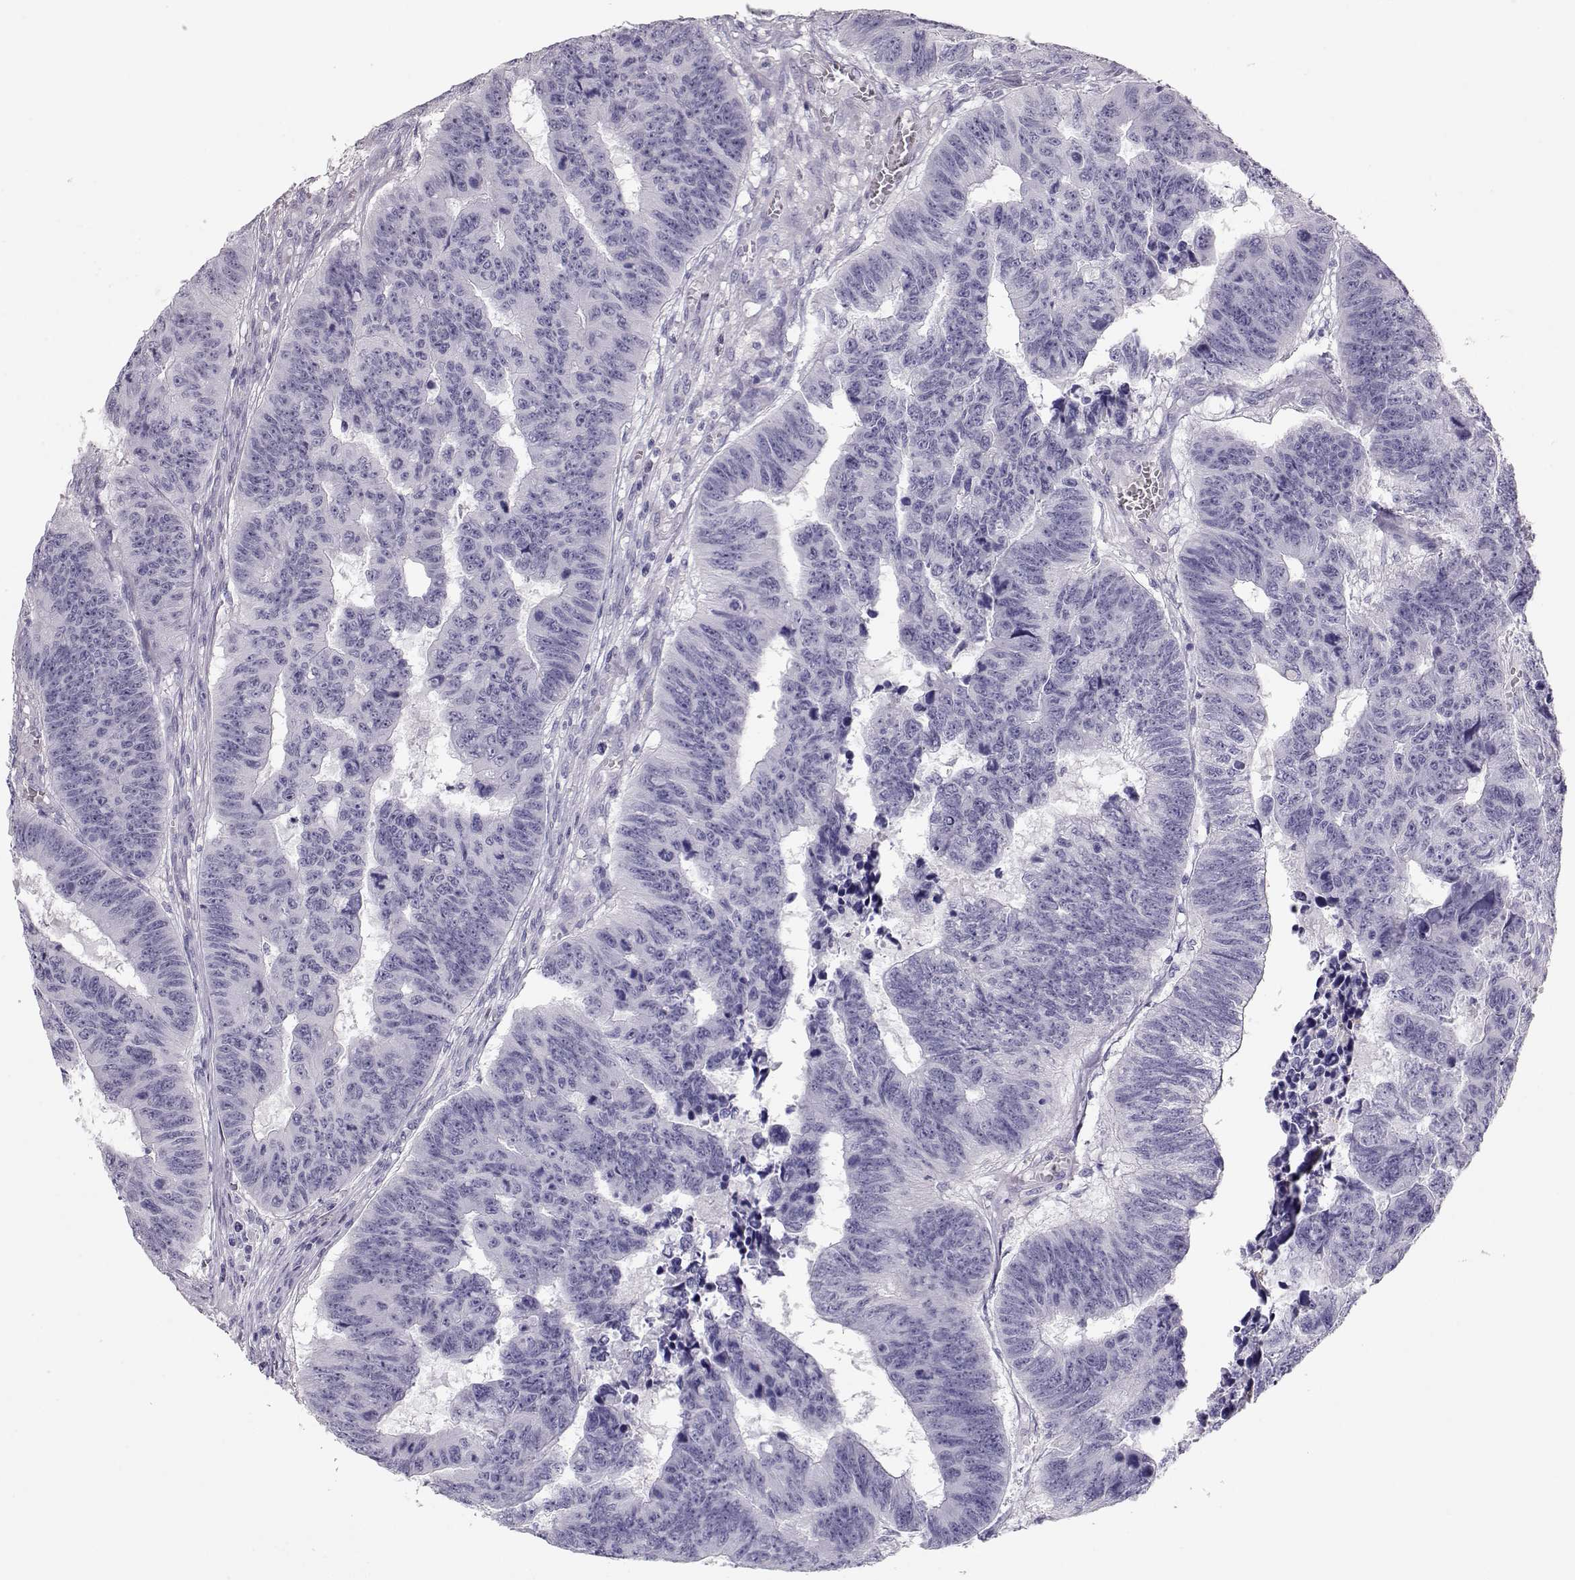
{"staining": {"intensity": "negative", "quantity": "none", "location": "none"}, "tissue": "colorectal cancer", "cell_type": "Tumor cells", "image_type": "cancer", "snomed": [{"axis": "morphology", "description": "Adenocarcinoma, NOS"}, {"axis": "topography", "description": "Appendix"}, {"axis": "topography", "description": "Colon"}, {"axis": "topography", "description": "Cecum"}, {"axis": "topography", "description": "Colon asc"}], "caption": "An image of human colorectal adenocarcinoma is negative for staining in tumor cells. The staining was performed using DAB to visualize the protein expression in brown, while the nuclei were stained in blue with hematoxylin (Magnification: 20x).", "gene": "MIP", "patient": {"sex": "female", "age": 85}}